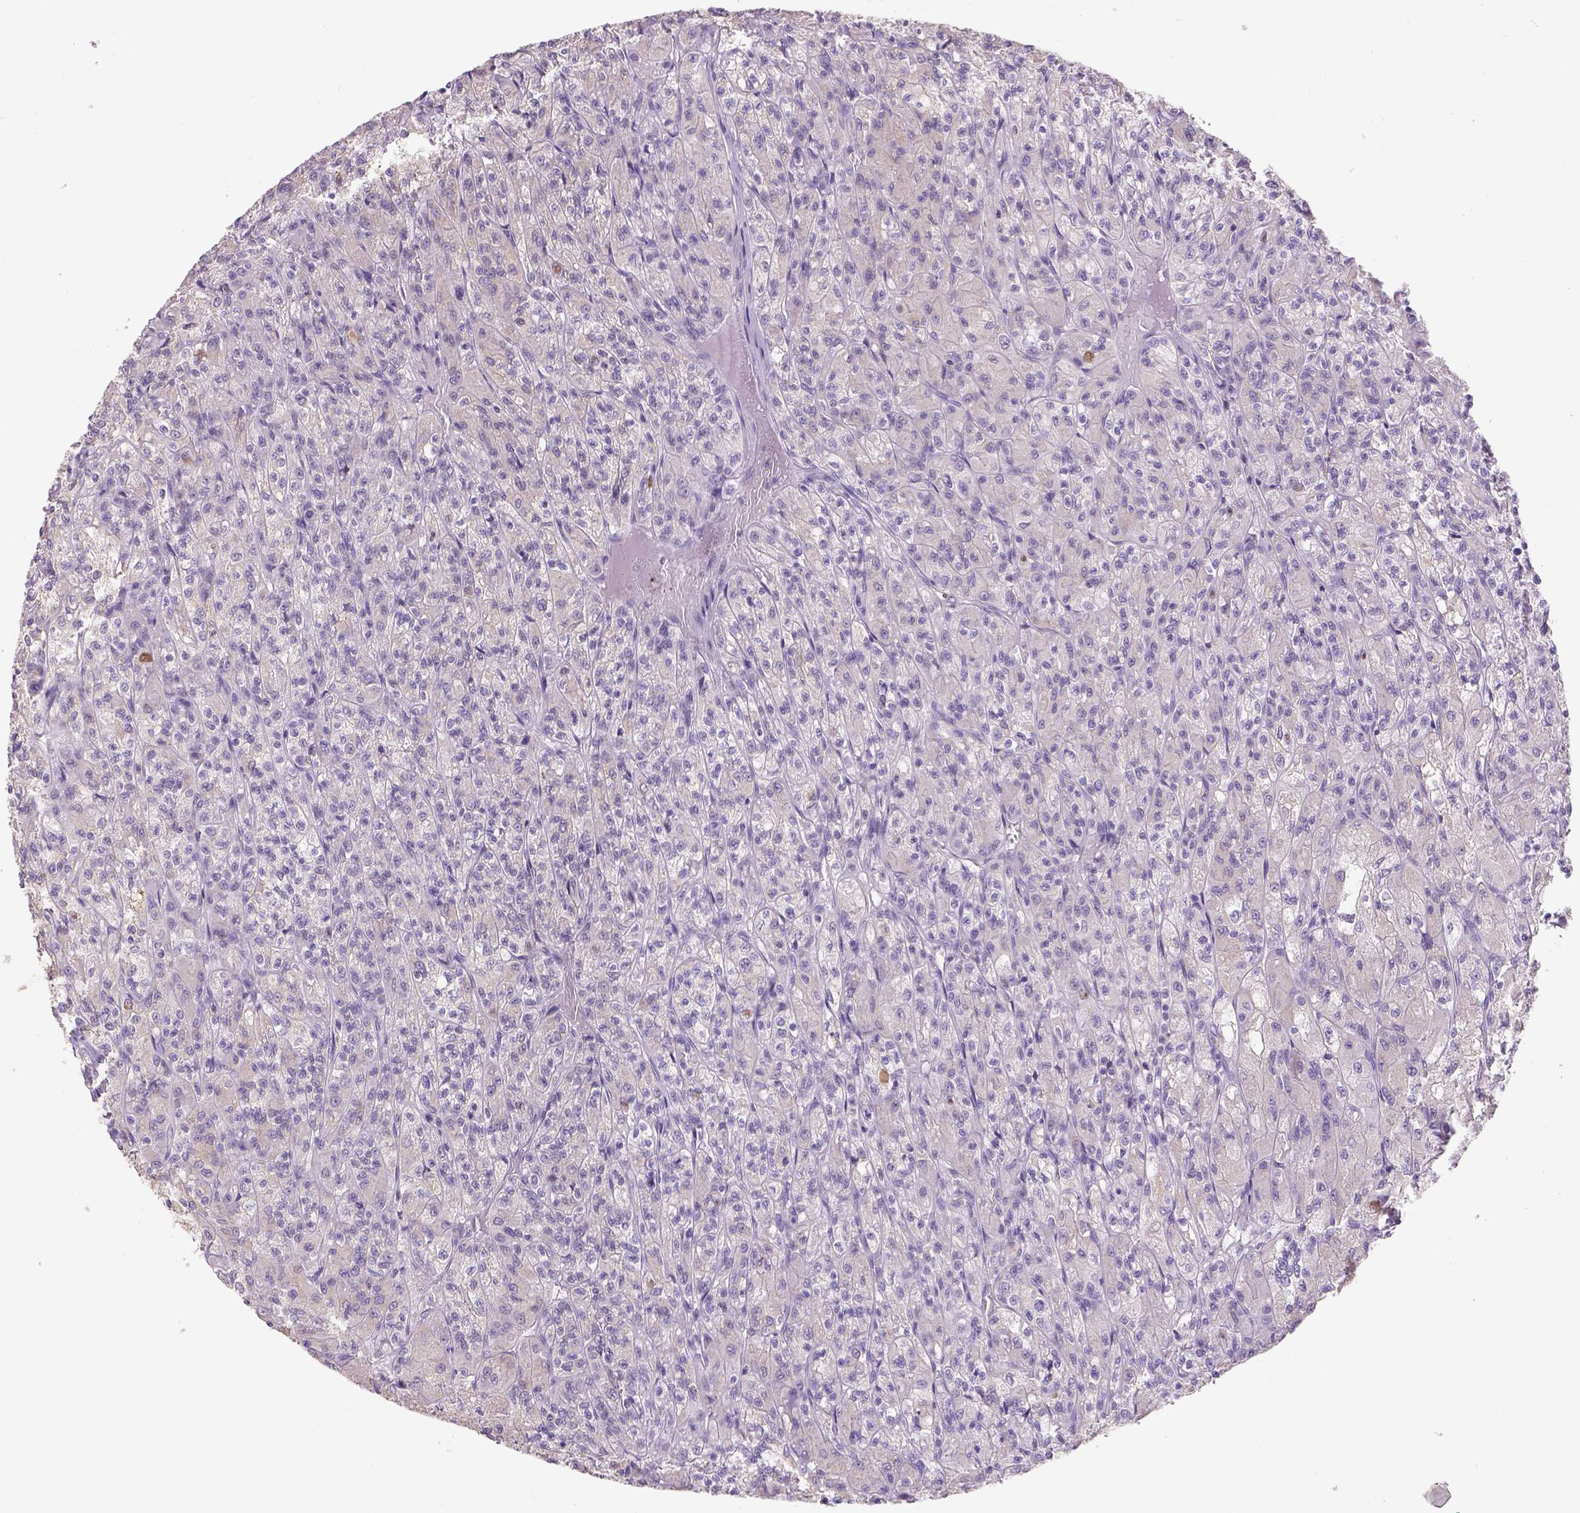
{"staining": {"intensity": "negative", "quantity": "none", "location": "none"}, "tissue": "renal cancer", "cell_type": "Tumor cells", "image_type": "cancer", "snomed": [{"axis": "morphology", "description": "Adenocarcinoma, NOS"}, {"axis": "topography", "description": "Kidney"}], "caption": "The photomicrograph demonstrates no staining of tumor cells in adenocarcinoma (renal).", "gene": "NAALAD2", "patient": {"sex": "female", "age": 70}}